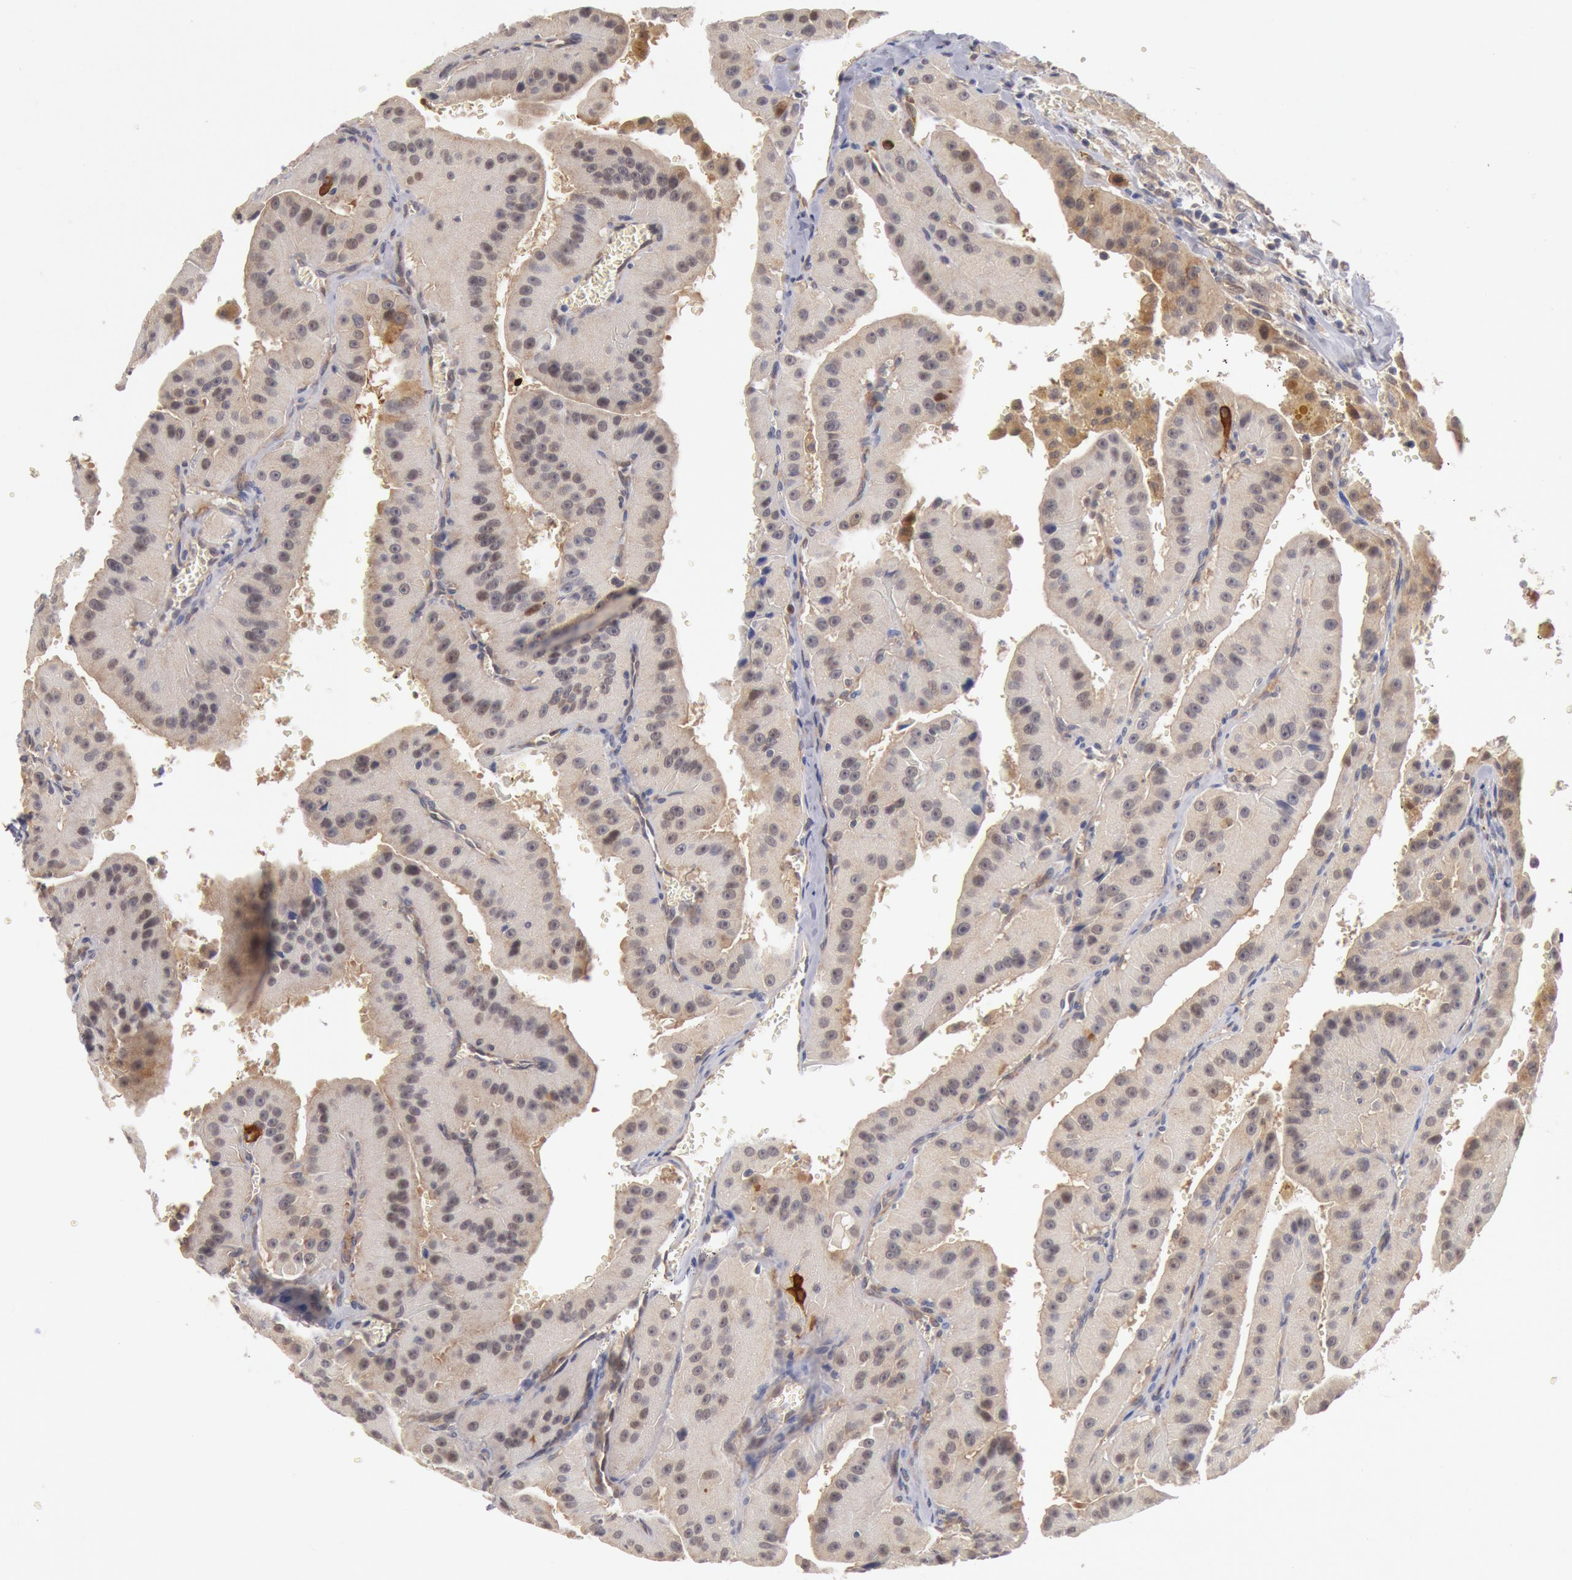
{"staining": {"intensity": "weak", "quantity": ">75%", "location": "cytoplasmic/membranous,nuclear"}, "tissue": "thyroid cancer", "cell_type": "Tumor cells", "image_type": "cancer", "snomed": [{"axis": "morphology", "description": "Carcinoma, NOS"}, {"axis": "topography", "description": "Thyroid gland"}], "caption": "Protein staining of thyroid carcinoma tissue demonstrates weak cytoplasmic/membranous and nuclear expression in about >75% of tumor cells.", "gene": "DNAJA1", "patient": {"sex": "male", "age": 76}}